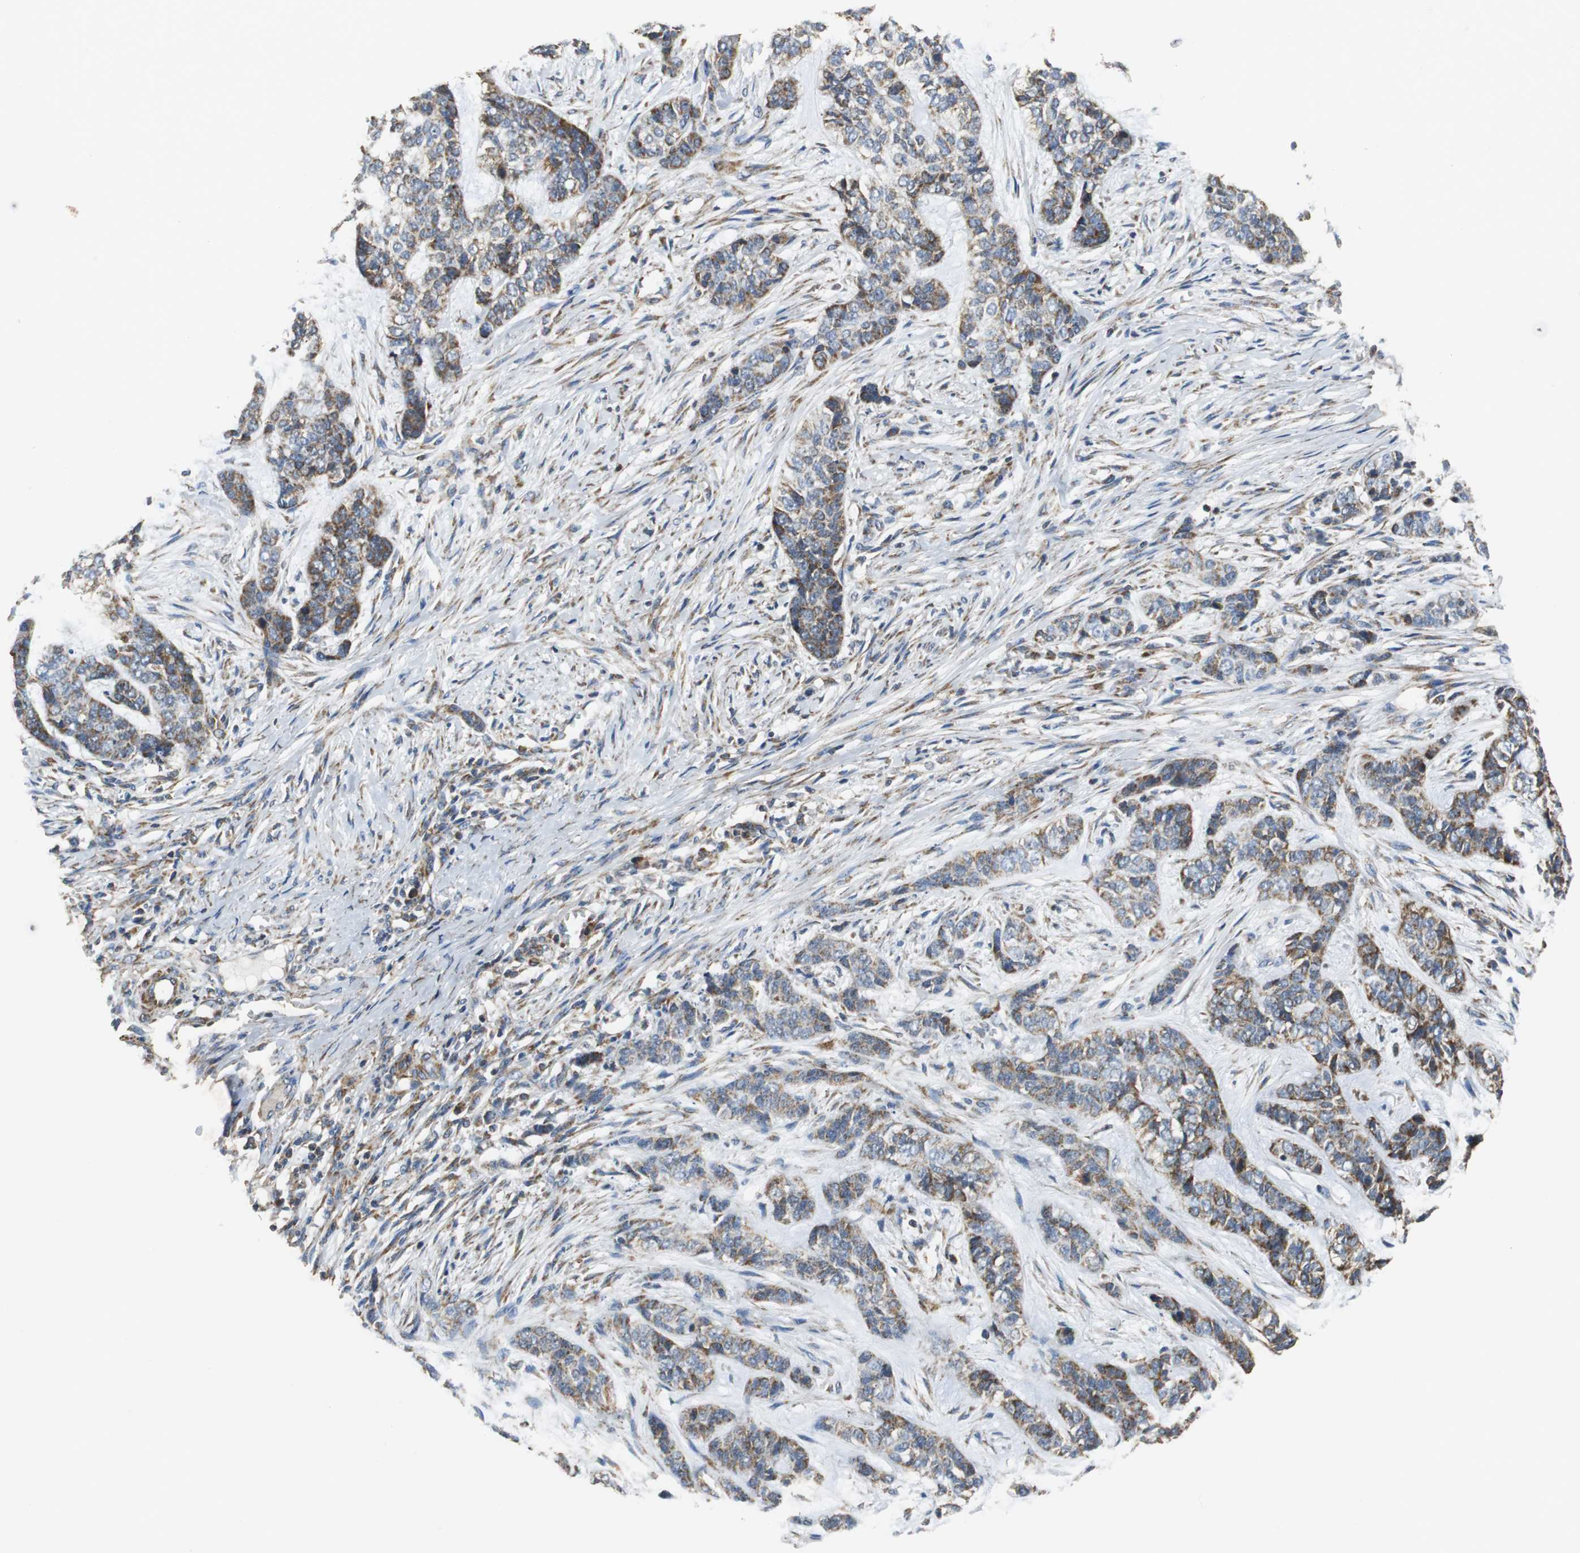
{"staining": {"intensity": "weak", "quantity": "25%-75%", "location": "cytoplasmic/membranous"}, "tissue": "skin cancer", "cell_type": "Tumor cells", "image_type": "cancer", "snomed": [{"axis": "morphology", "description": "Basal cell carcinoma"}, {"axis": "topography", "description": "Skin"}], "caption": "Skin cancer (basal cell carcinoma) stained with a protein marker displays weak staining in tumor cells.", "gene": "NNT", "patient": {"sex": "female", "age": 64}}